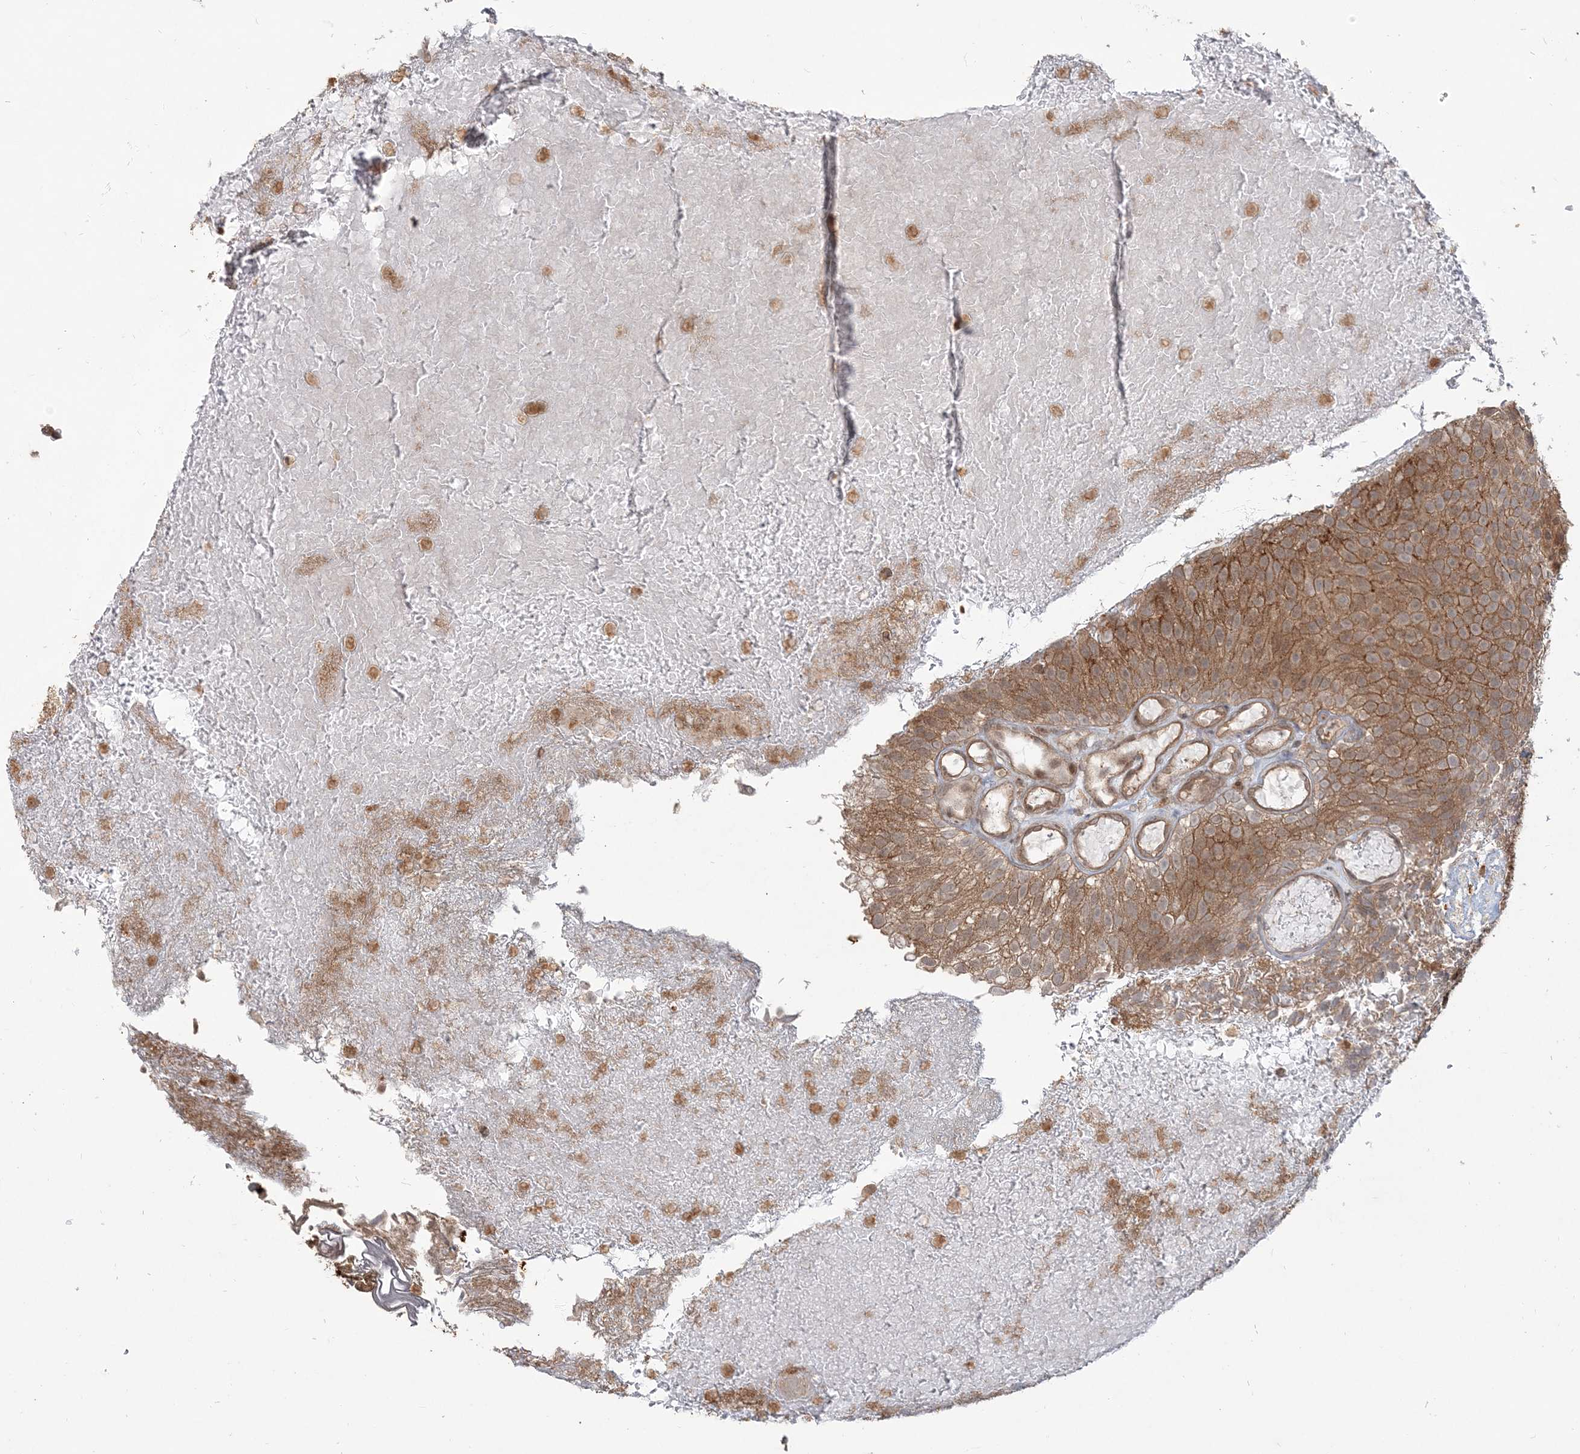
{"staining": {"intensity": "moderate", "quantity": ">75%", "location": "cytoplasmic/membranous"}, "tissue": "urothelial cancer", "cell_type": "Tumor cells", "image_type": "cancer", "snomed": [{"axis": "morphology", "description": "Urothelial carcinoma, Low grade"}, {"axis": "topography", "description": "Urinary bladder"}], "caption": "IHC (DAB (3,3'-diaminobenzidine)) staining of low-grade urothelial carcinoma displays moderate cytoplasmic/membranous protein expression in approximately >75% of tumor cells.", "gene": "CAB39", "patient": {"sex": "male", "age": 78}}